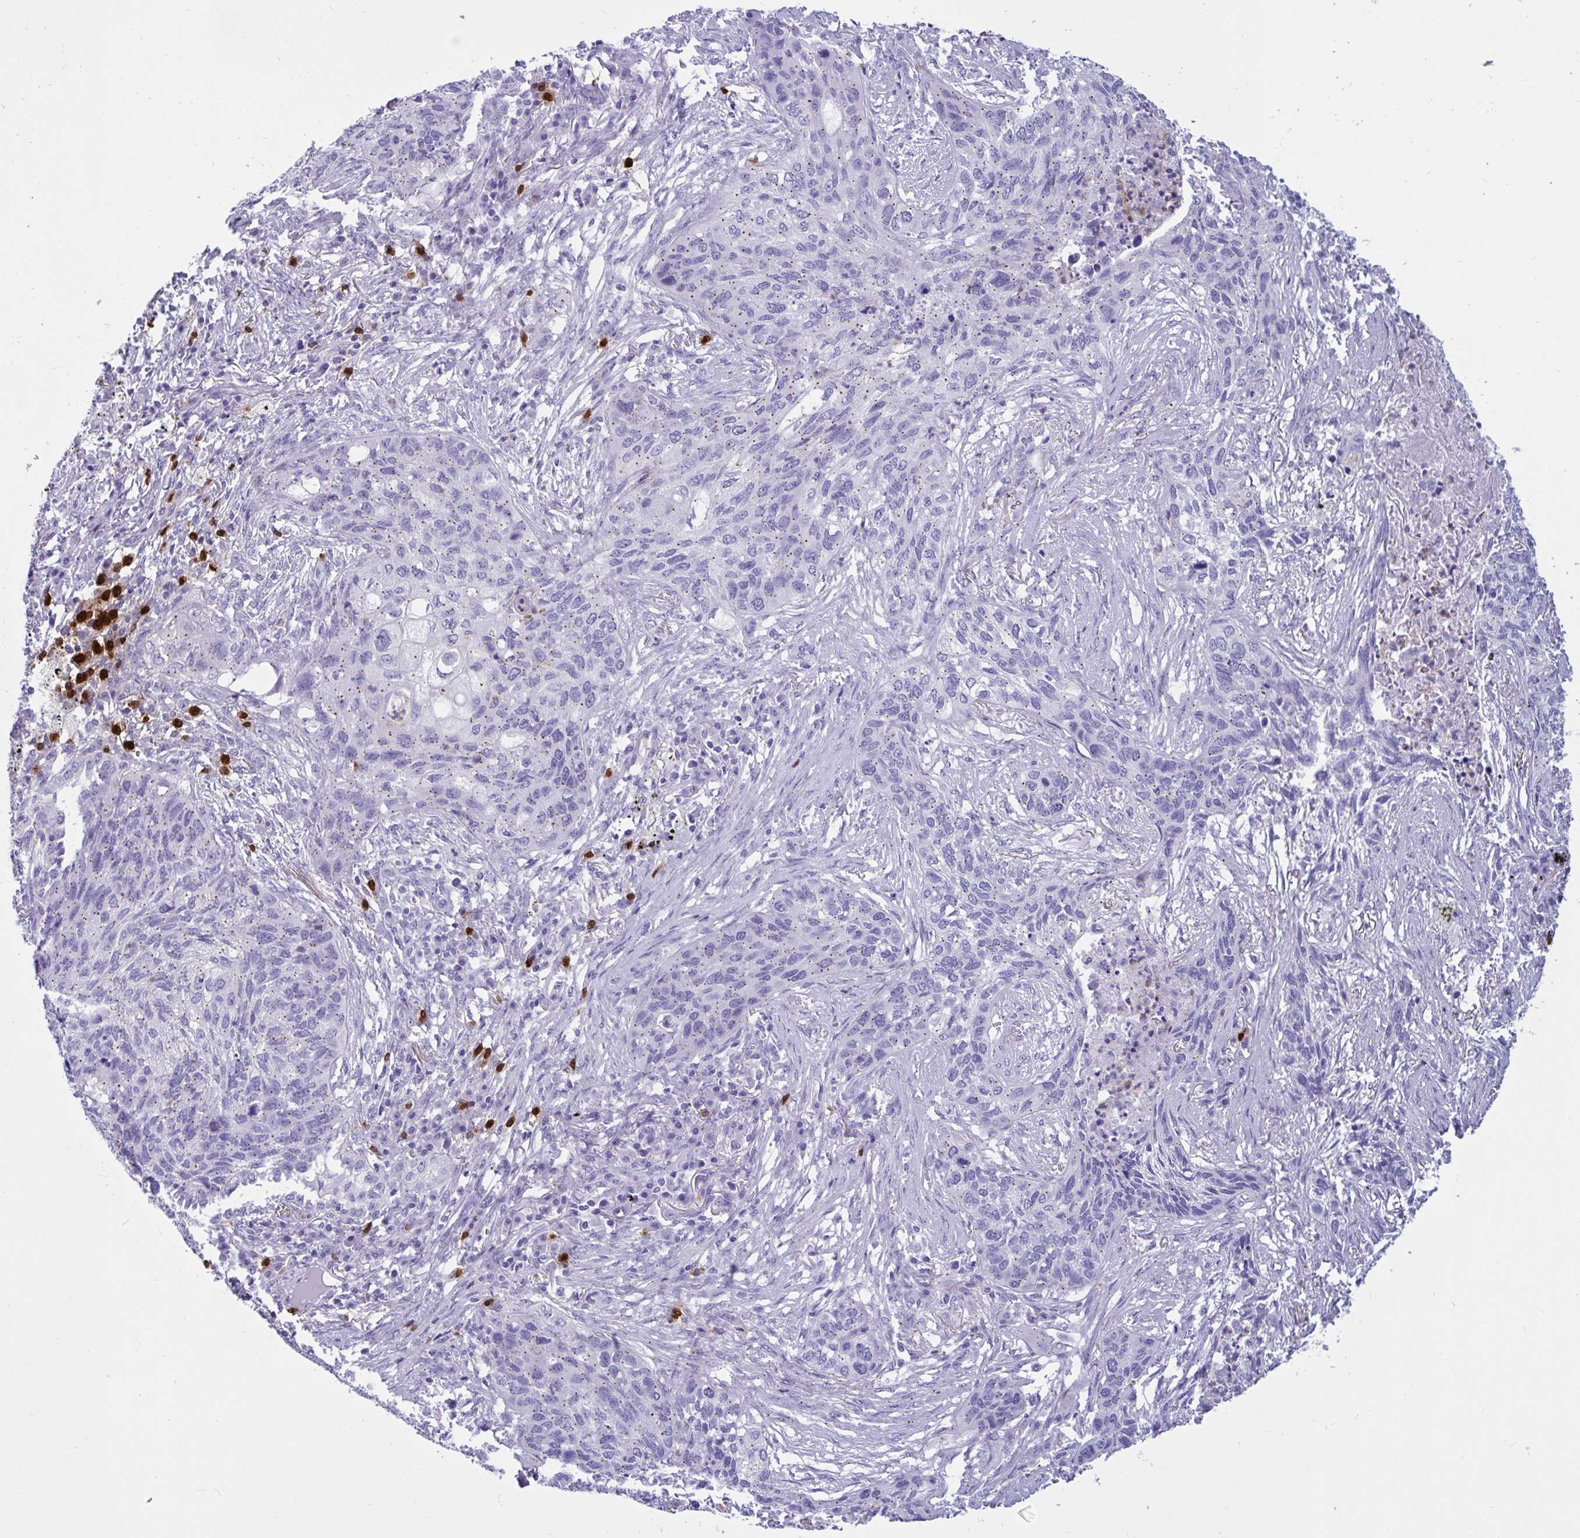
{"staining": {"intensity": "weak", "quantity": "25%-75%", "location": "cytoplasmic/membranous"}, "tissue": "lung cancer", "cell_type": "Tumor cells", "image_type": "cancer", "snomed": [{"axis": "morphology", "description": "Squamous cell carcinoma, NOS"}, {"axis": "topography", "description": "Lung"}], "caption": "Squamous cell carcinoma (lung) stained with DAB (3,3'-diaminobenzidine) immunohistochemistry exhibits low levels of weak cytoplasmic/membranous positivity in about 25%-75% of tumor cells.", "gene": "RNASE3", "patient": {"sex": "female", "age": 63}}